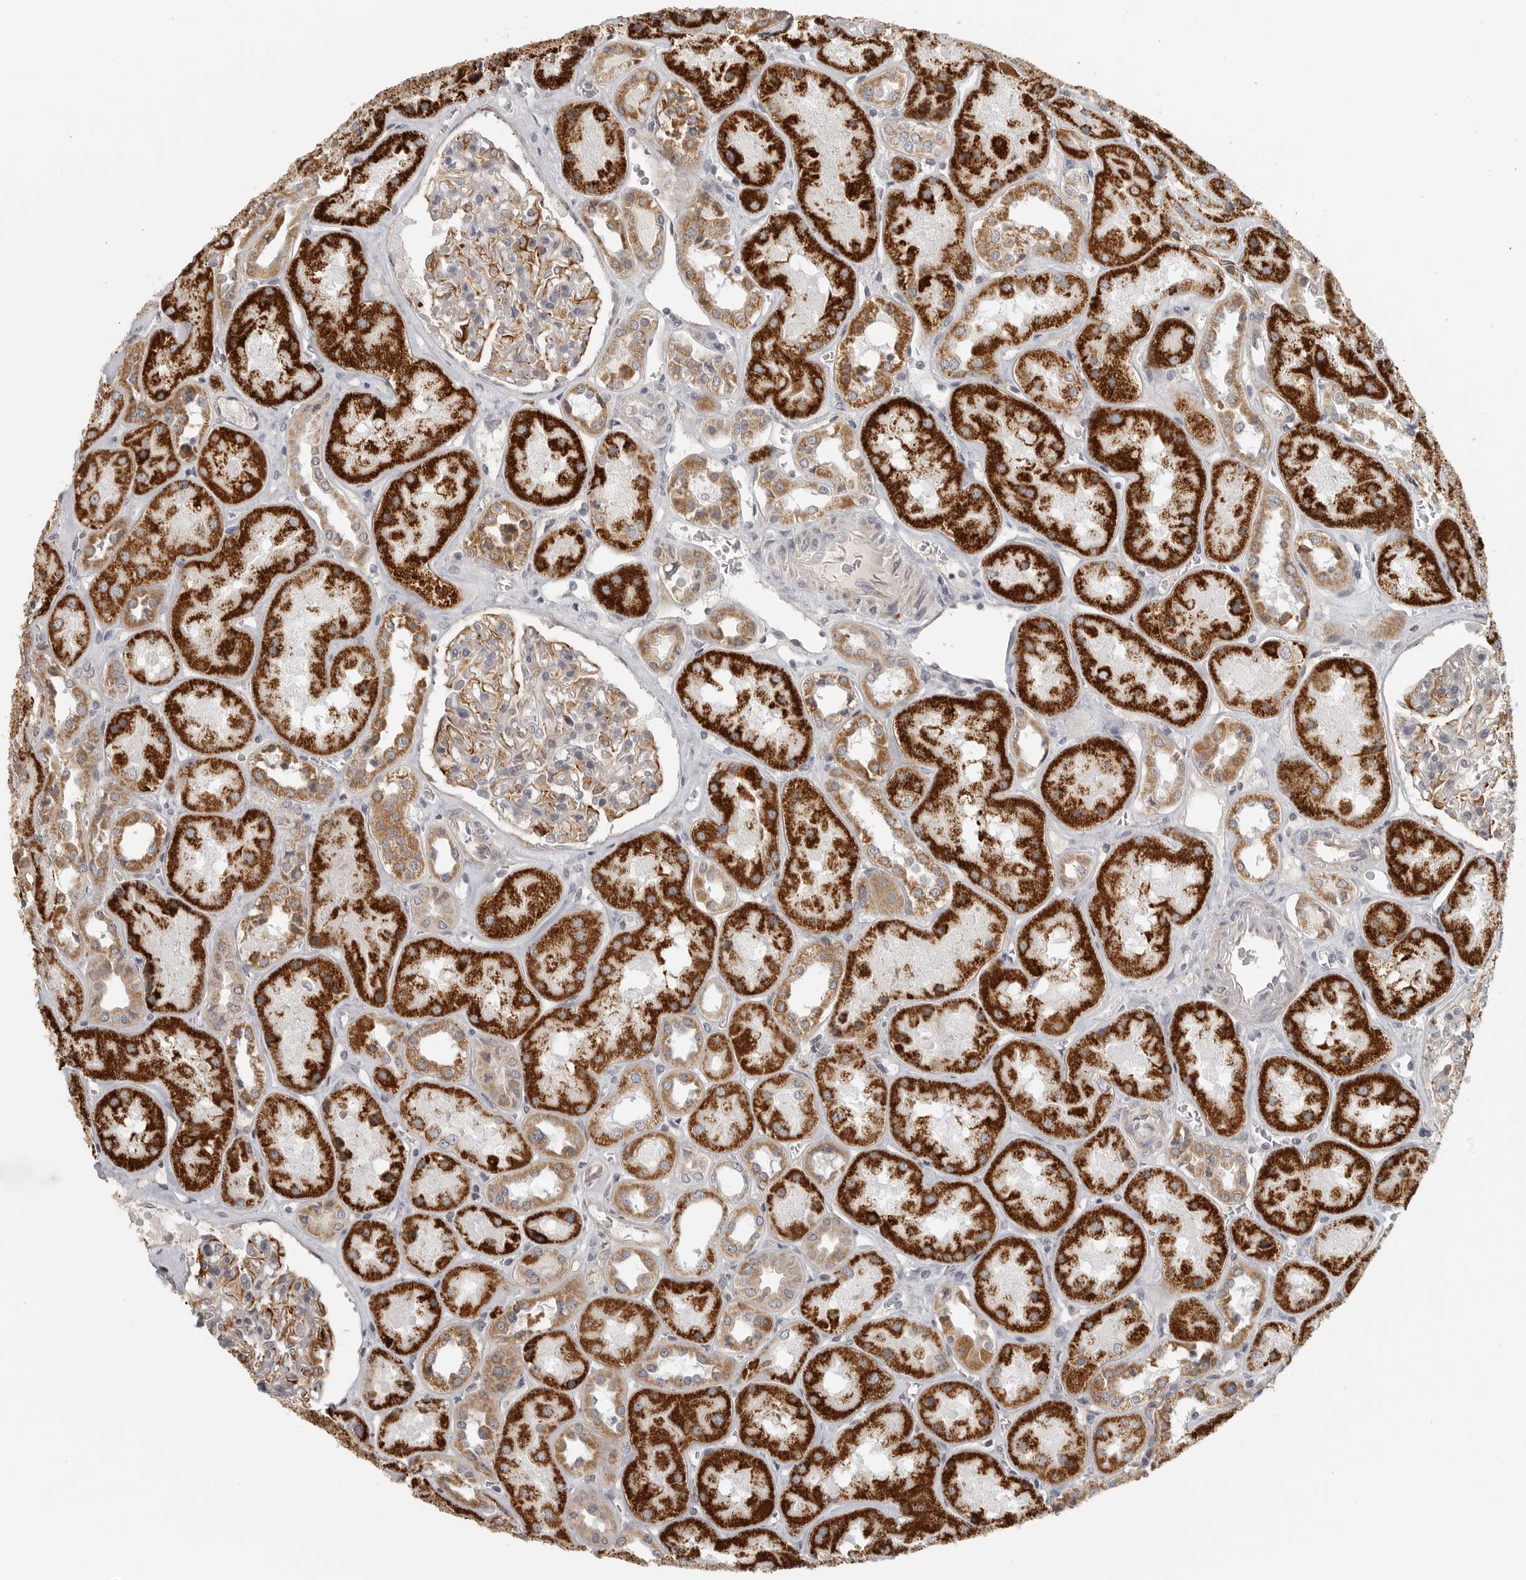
{"staining": {"intensity": "moderate", "quantity": "<25%", "location": "cytoplasmic/membranous"}, "tissue": "kidney", "cell_type": "Cells in glomeruli", "image_type": "normal", "snomed": [{"axis": "morphology", "description": "Normal tissue, NOS"}, {"axis": "topography", "description": "Kidney"}], "caption": "A histopathology image of human kidney stained for a protein shows moderate cytoplasmic/membranous brown staining in cells in glomeruli.", "gene": "RXFP3", "patient": {"sex": "male", "age": 70}}